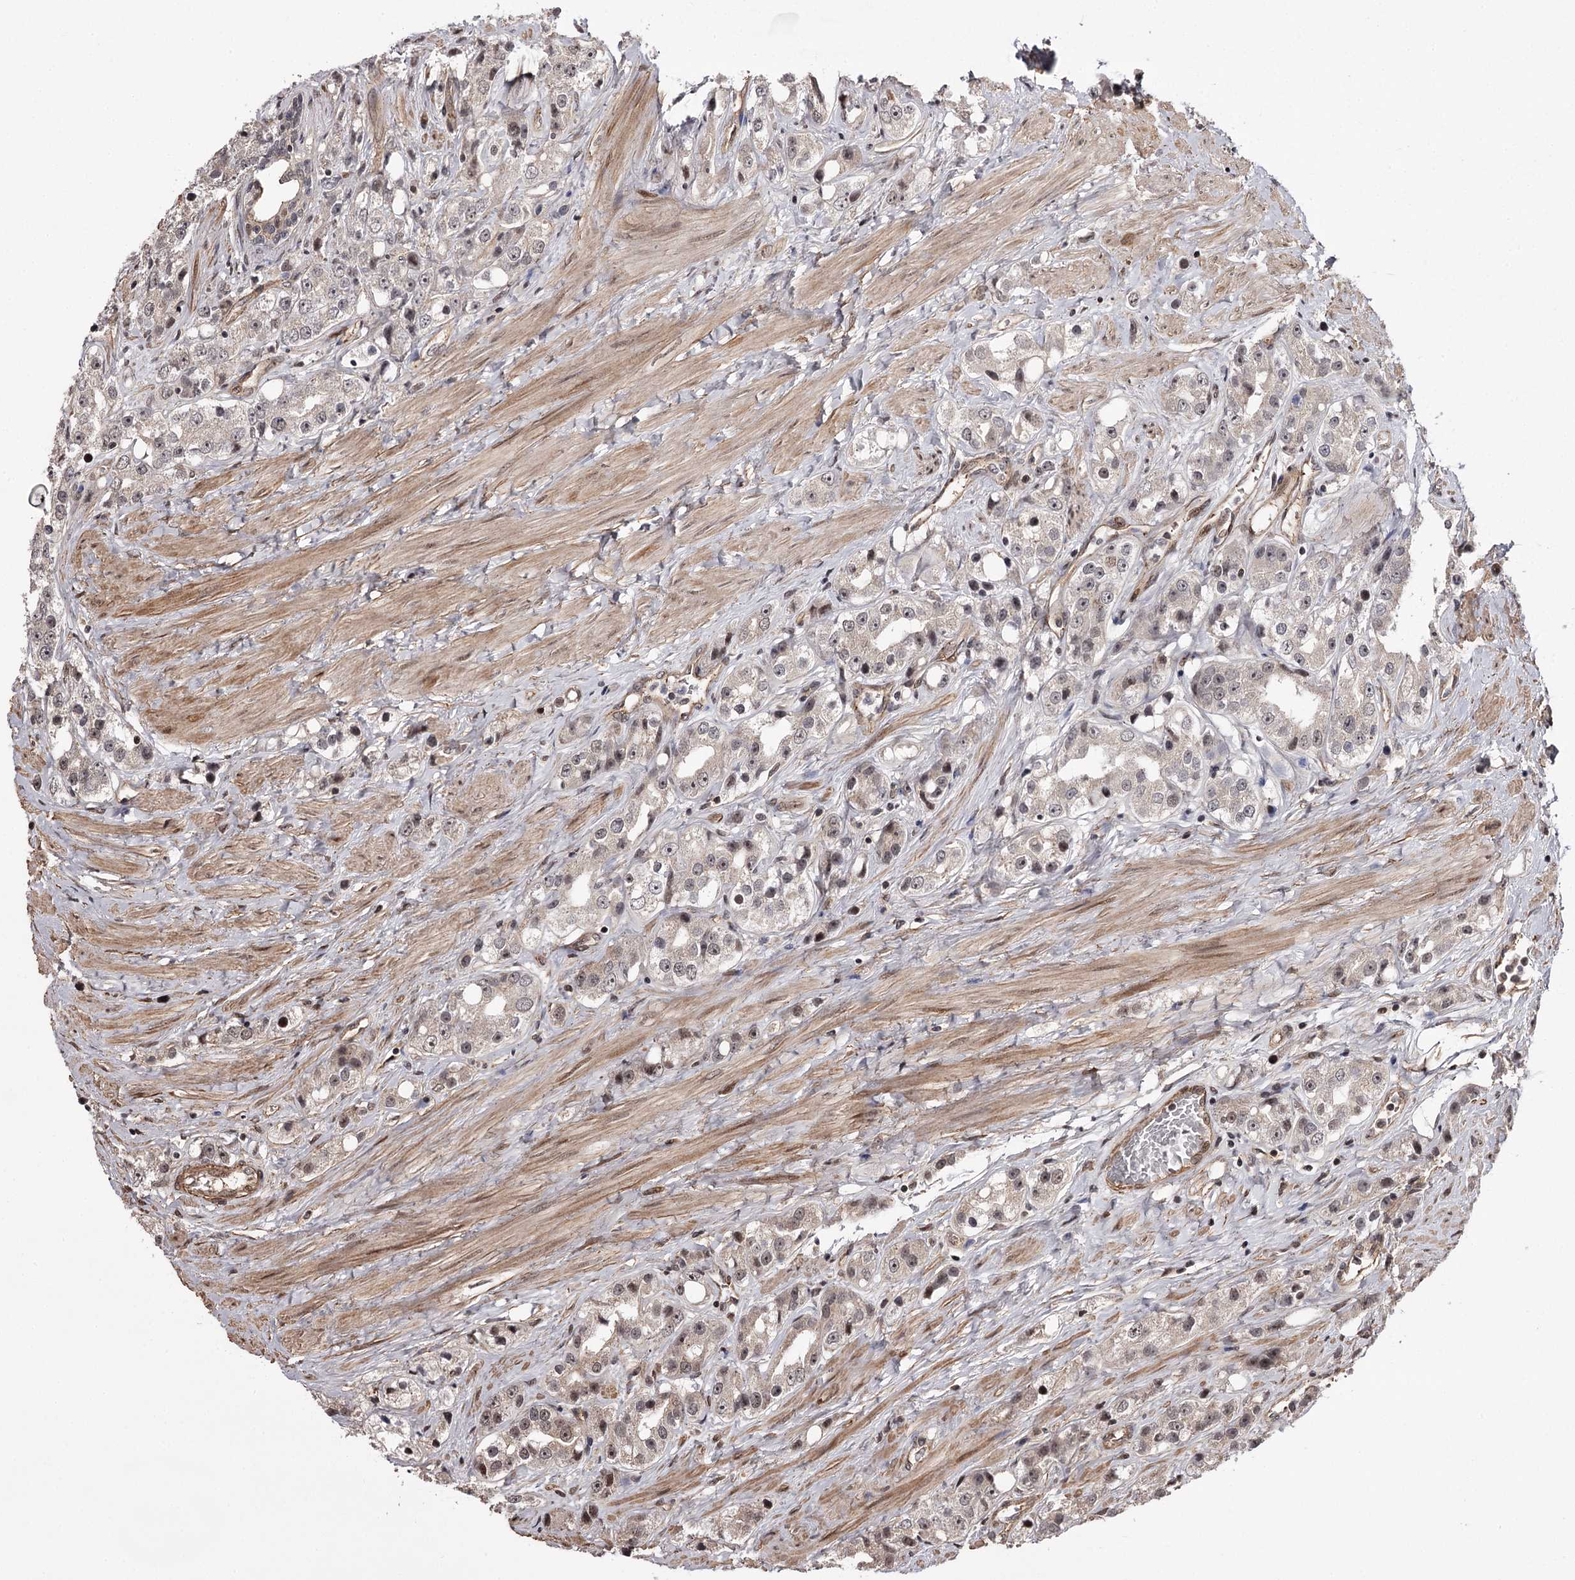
{"staining": {"intensity": "weak", "quantity": ">75%", "location": "nuclear"}, "tissue": "prostate cancer", "cell_type": "Tumor cells", "image_type": "cancer", "snomed": [{"axis": "morphology", "description": "Adenocarcinoma, NOS"}, {"axis": "topography", "description": "Prostate"}], "caption": "Immunohistochemical staining of prostate cancer exhibits low levels of weak nuclear protein expression in about >75% of tumor cells.", "gene": "TTC33", "patient": {"sex": "male", "age": 79}}